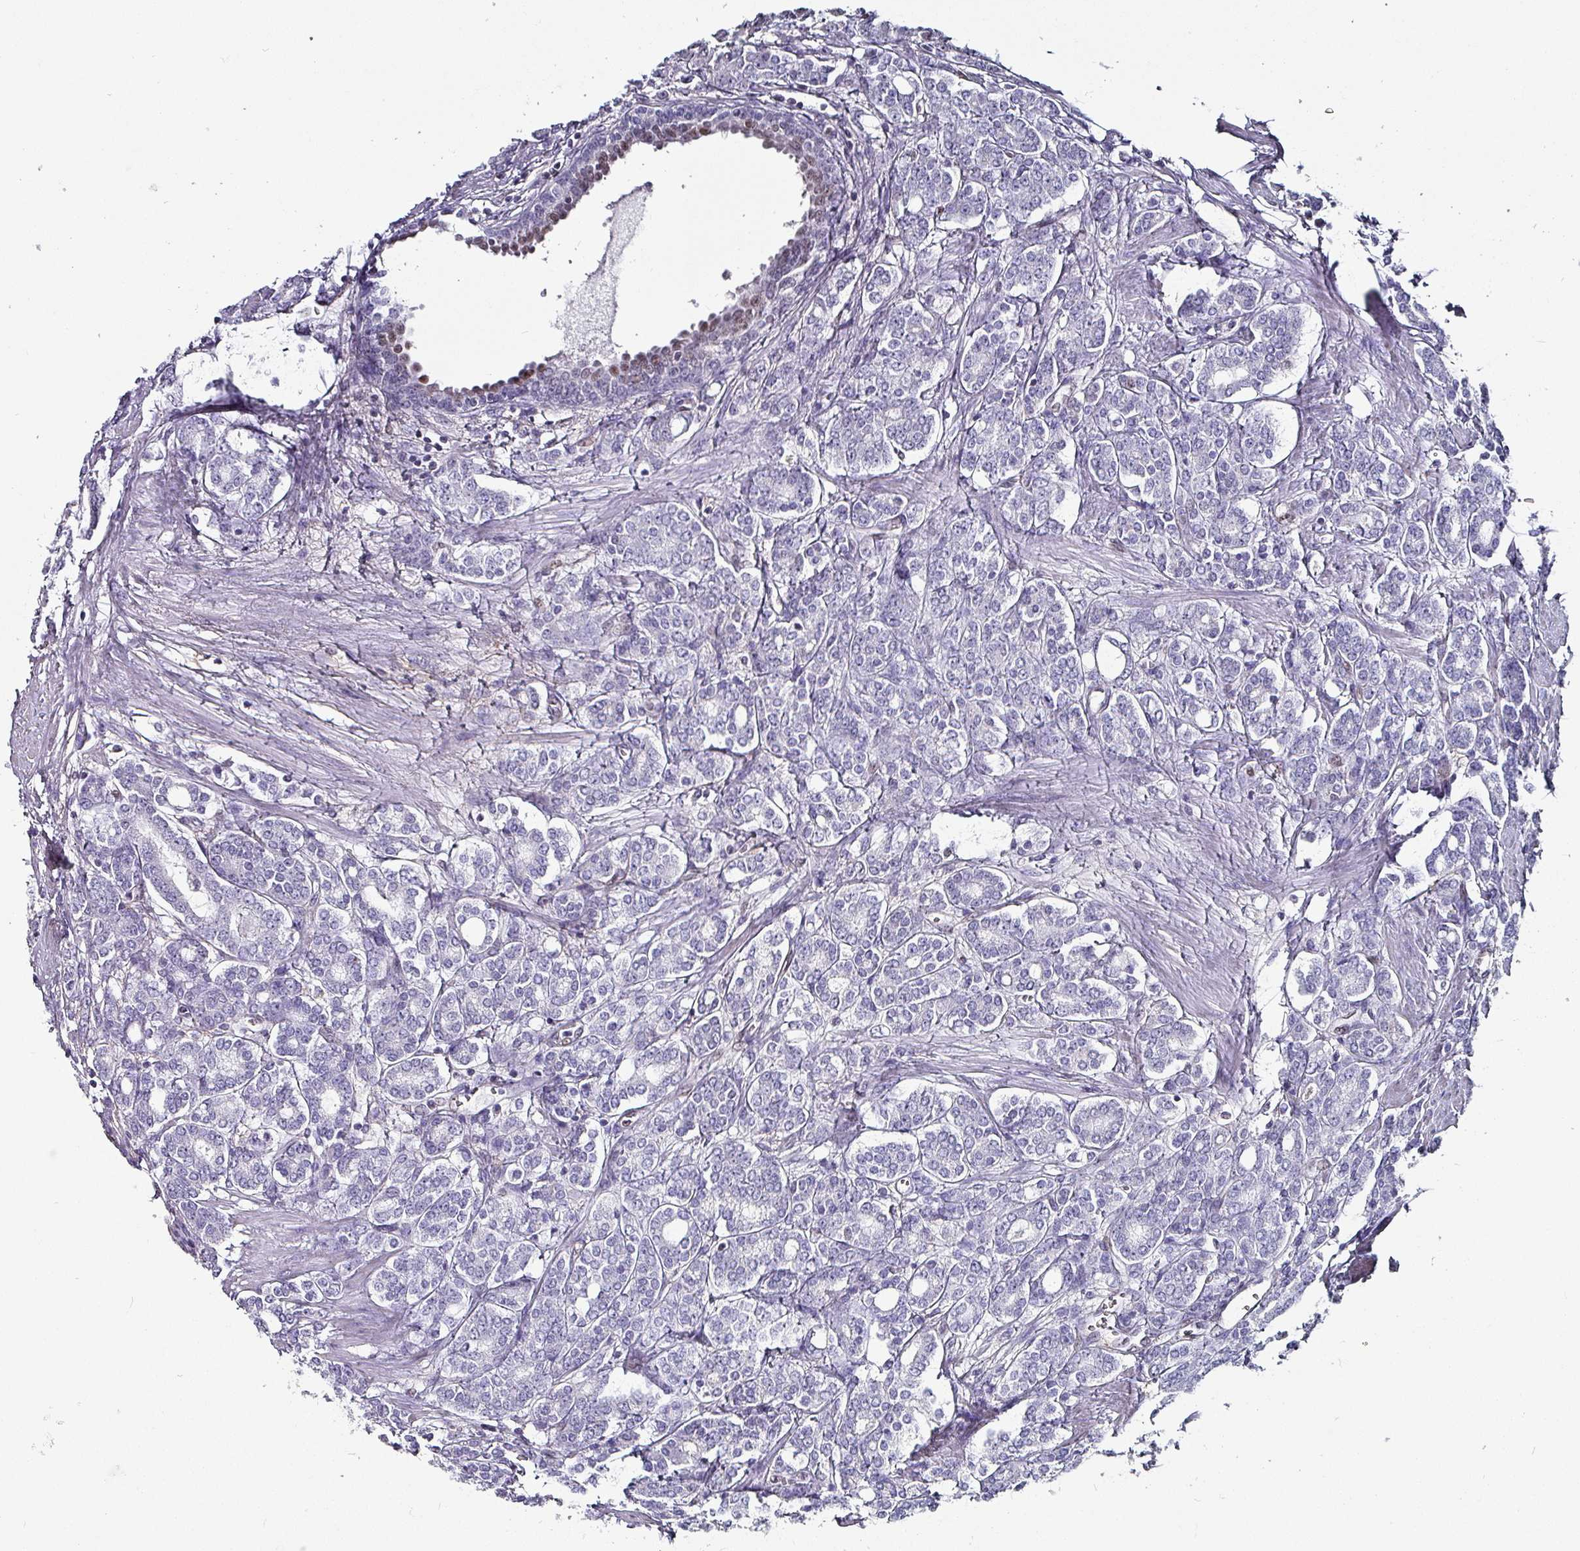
{"staining": {"intensity": "negative", "quantity": "none", "location": "none"}, "tissue": "prostate cancer", "cell_type": "Tumor cells", "image_type": "cancer", "snomed": [{"axis": "morphology", "description": "Adenocarcinoma, High grade"}, {"axis": "topography", "description": "Prostate"}], "caption": "Prostate cancer (high-grade adenocarcinoma) was stained to show a protein in brown. There is no significant positivity in tumor cells.", "gene": "ZNF816-ZNF321P", "patient": {"sex": "male", "age": 62}}